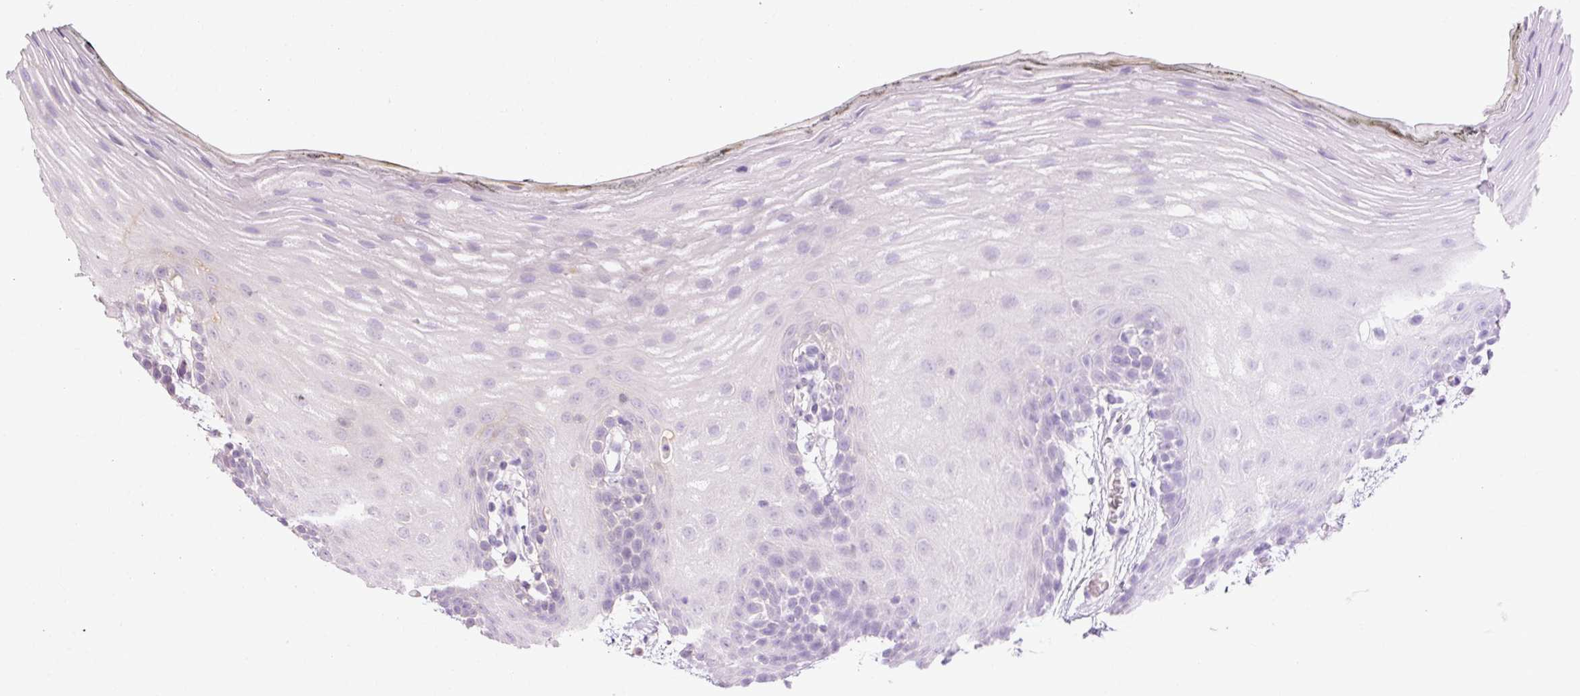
{"staining": {"intensity": "negative", "quantity": "none", "location": "none"}, "tissue": "oral mucosa", "cell_type": "Squamous epithelial cells", "image_type": "normal", "snomed": [{"axis": "morphology", "description": "Normal tissue, NOS"}, {"axis": "morphology", "description": "Squamous cell carcinoma, NOS"}, {"axis": "topography", "description": "Oral tissue"}, {"axis": "topography", "description": "Head-Neck"}], "caption": "Immunohistochemical staining of normal human oral mucosa displays no significant staining in squamous epithelial cells.", "gene": "CEBPZ", "patient": {"sex": "female", "age": 81}}